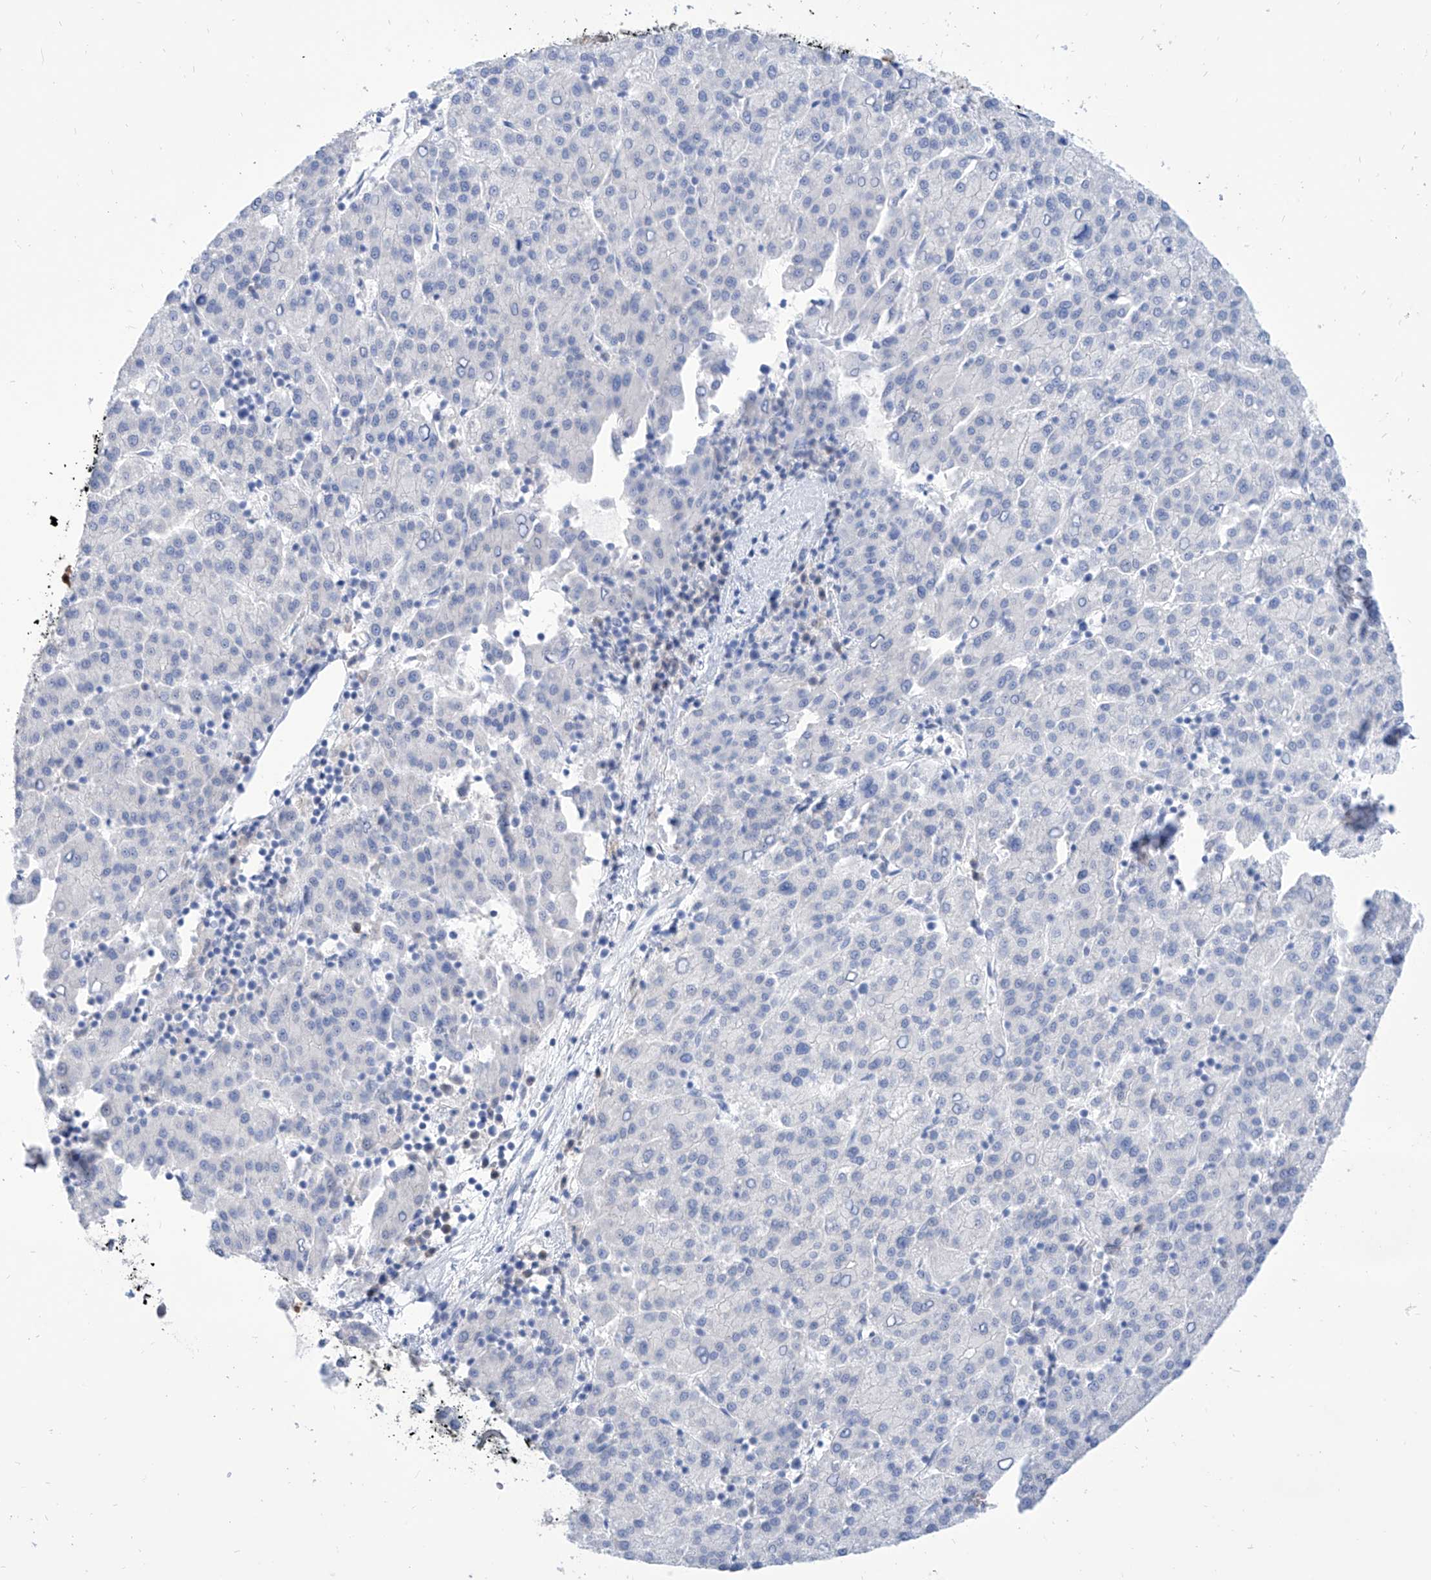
{"staining": {"intensity": "negative", "quantity": "none", "location": "none"}, "tissue": "liver cancer", "cell_type": "Tumor cells", "image_type": "cancer", "snomed": [{"axis": "morphology", "description": "Carcinoma, Hepatocellular, NOS"}, {"axis": "topography", "description": "Liver"}], "caption": "Immunohistochemical staining of human liver hepatocellular carcinoma reveals no significant staining in tumor cells.", "gene": "PDXK", "patient": {"sex": "female", "age": 58}}